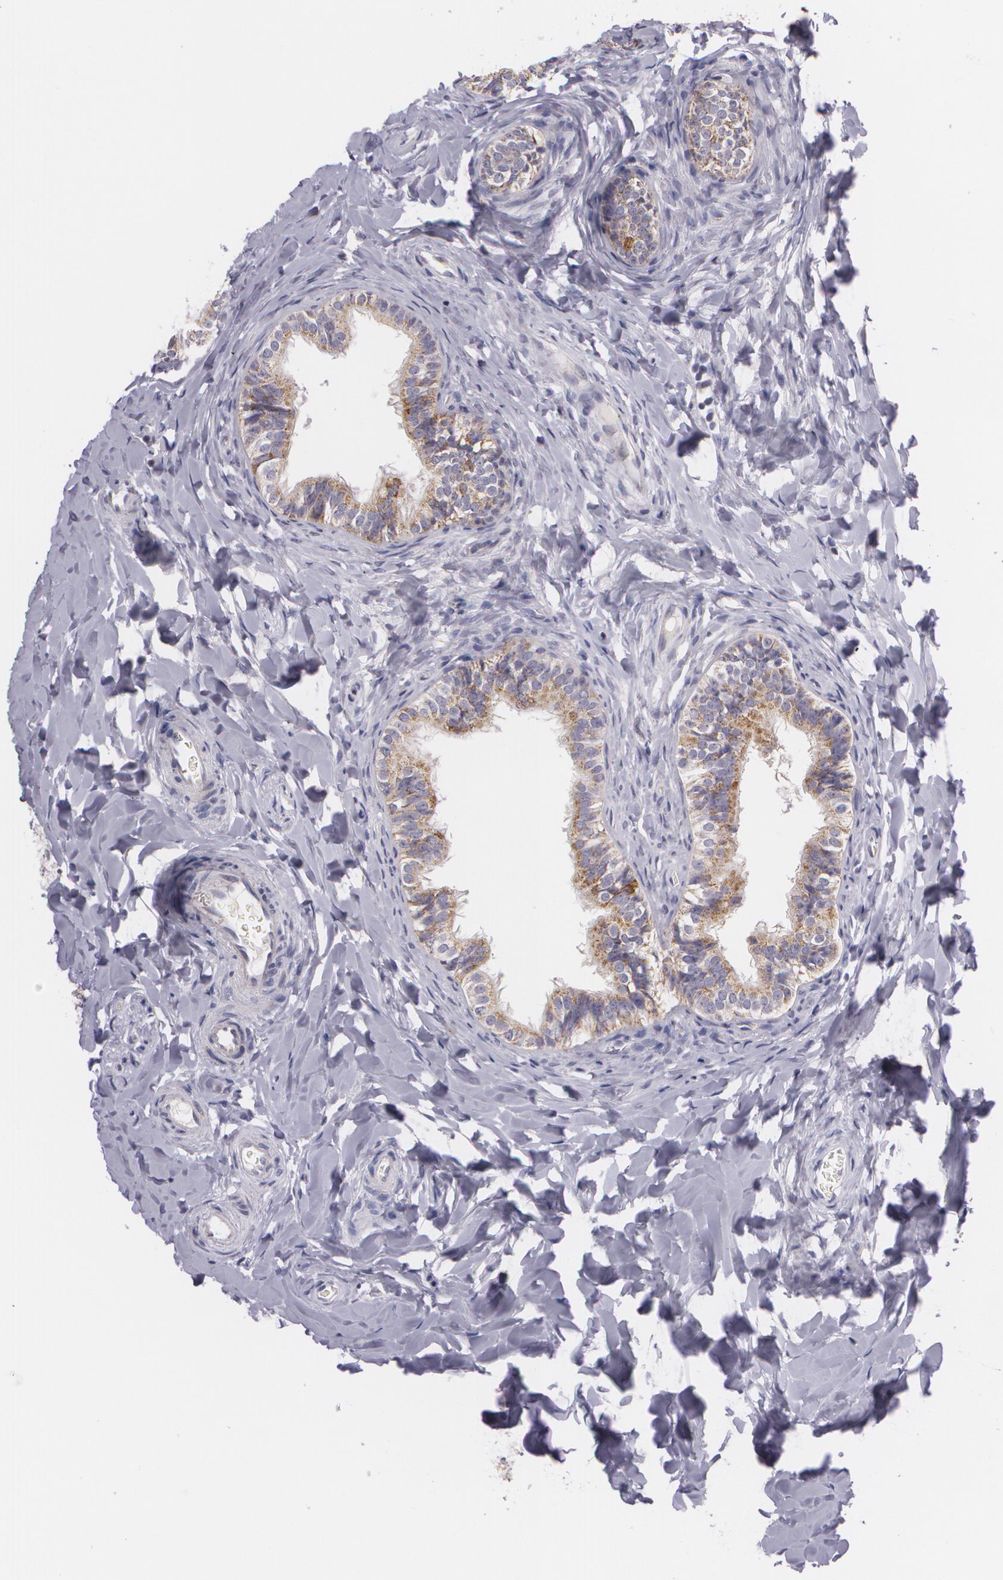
{"staining": {"intensity": "weak", "quantity": ">75%", "location": "cytoplasmic/membranous"}, "tissue": "epididymis", "cell_type": "Glandular cells", "image_type": "normal", "snomed": [{"axis": "morphology", "description": "Normal tissue, NOS"}, {"axis": "topography", "description": "Epididymis"}], "caption": "Immunohistochemical staining of unremarkable epididymis shows >75% levels of weak cytoplasmic/membranous protein expression in approximately >75% of glandular cells. (brown staining indicates protein expression, while blue staining denotes nuclei).", "gene": "CILK1", "patient": {"sex": "male", "age": 26}}